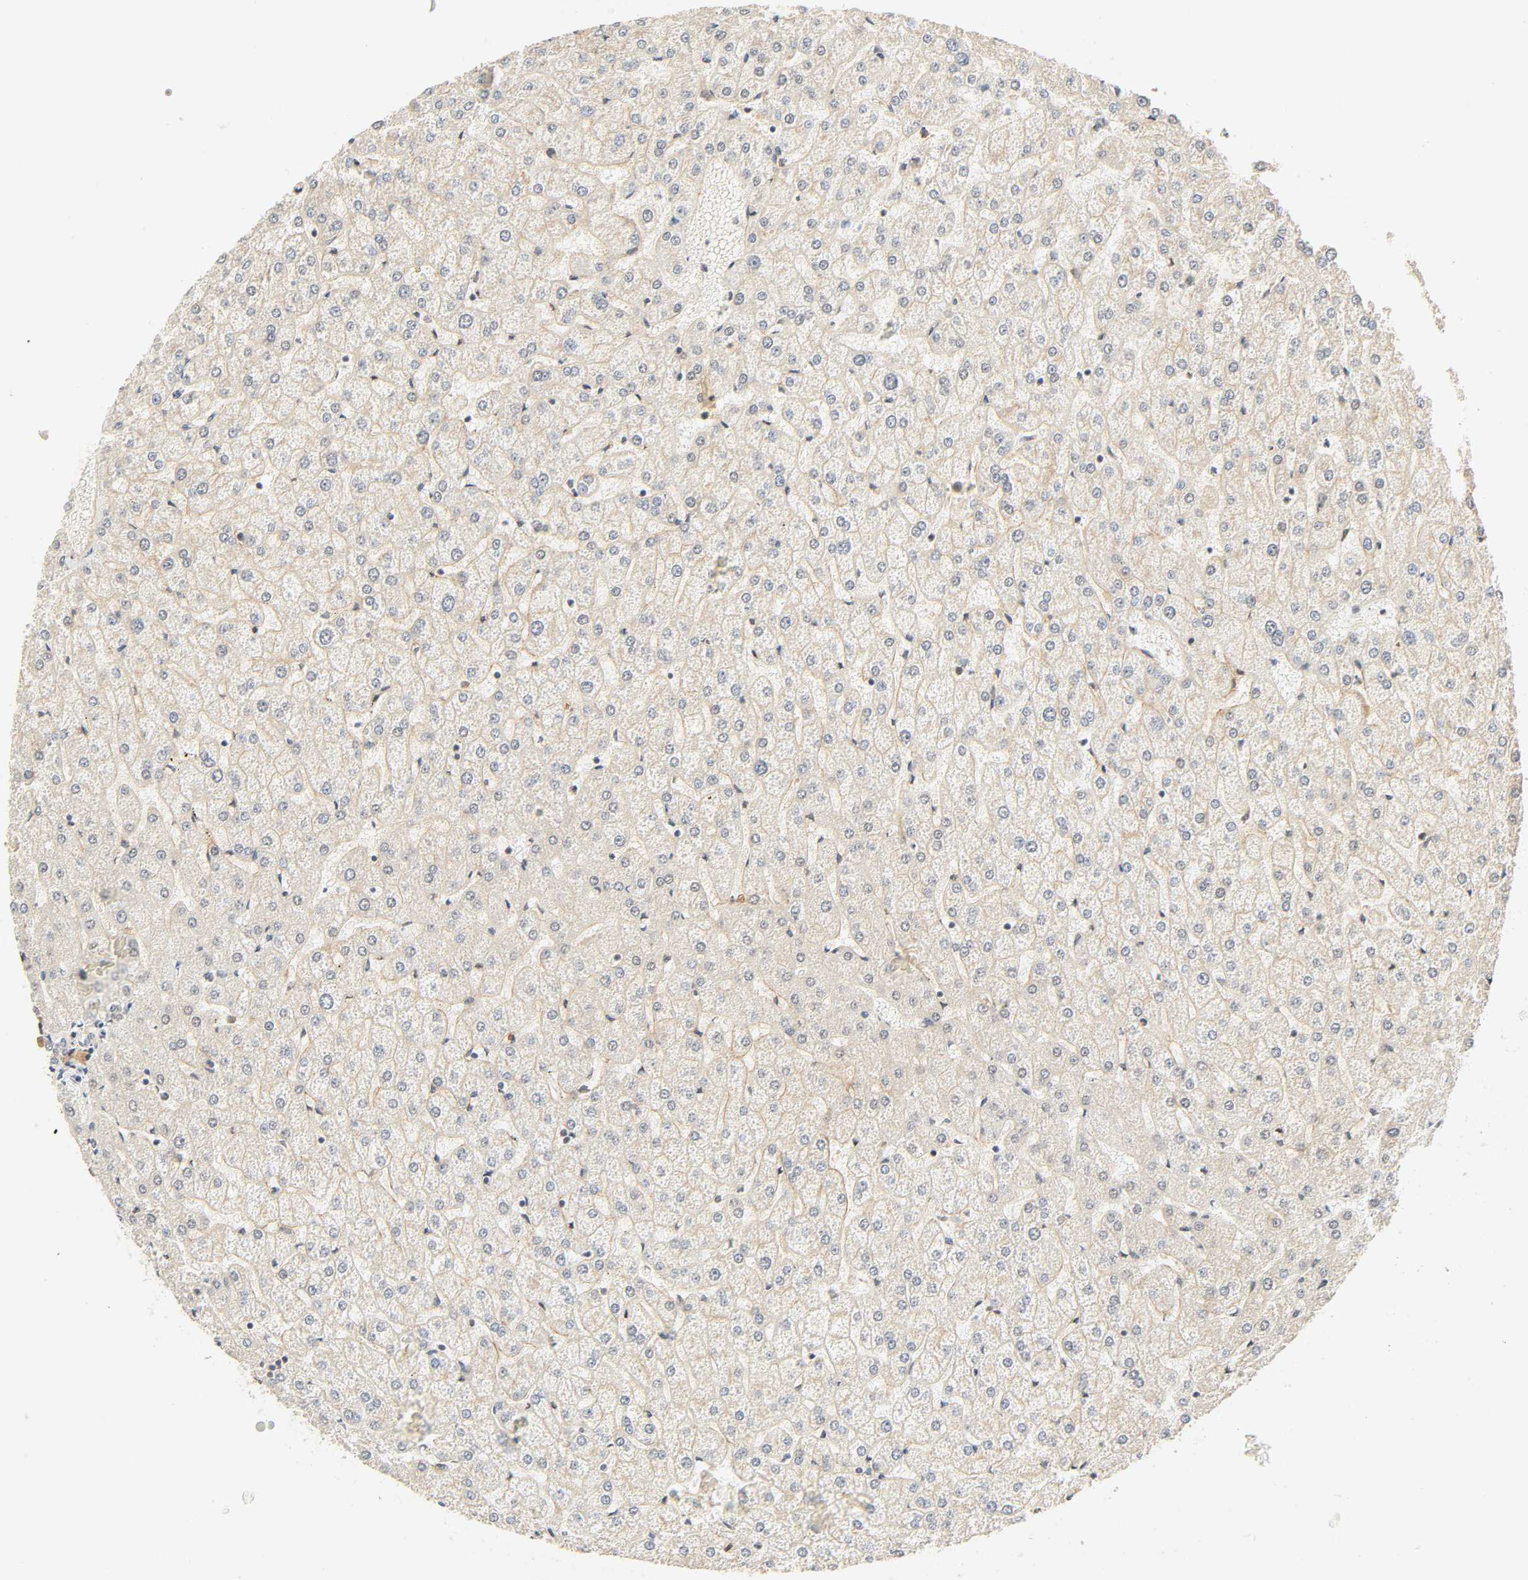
{"staining": {"intensity": "weak", "quantity": "25%-75%", "location": "cytoplasmic/membranous"}, "tissue": "liver", "cell_type": "Cholangiocytes", "image_type": "normal", "snomed": [{"axis": "morphology", "description": "Normal tissue, NOS"}, {"axis": "topography", "description": "Liver"}], "caption": "Immunohistochemical staining of benign human liver exhibits weak cytoplasmic/membranous protein positivity in about 25%-75% of cholangiocytes.", "gene": "CACNA1G", "patient": {"sex": "female", "age": 32}}